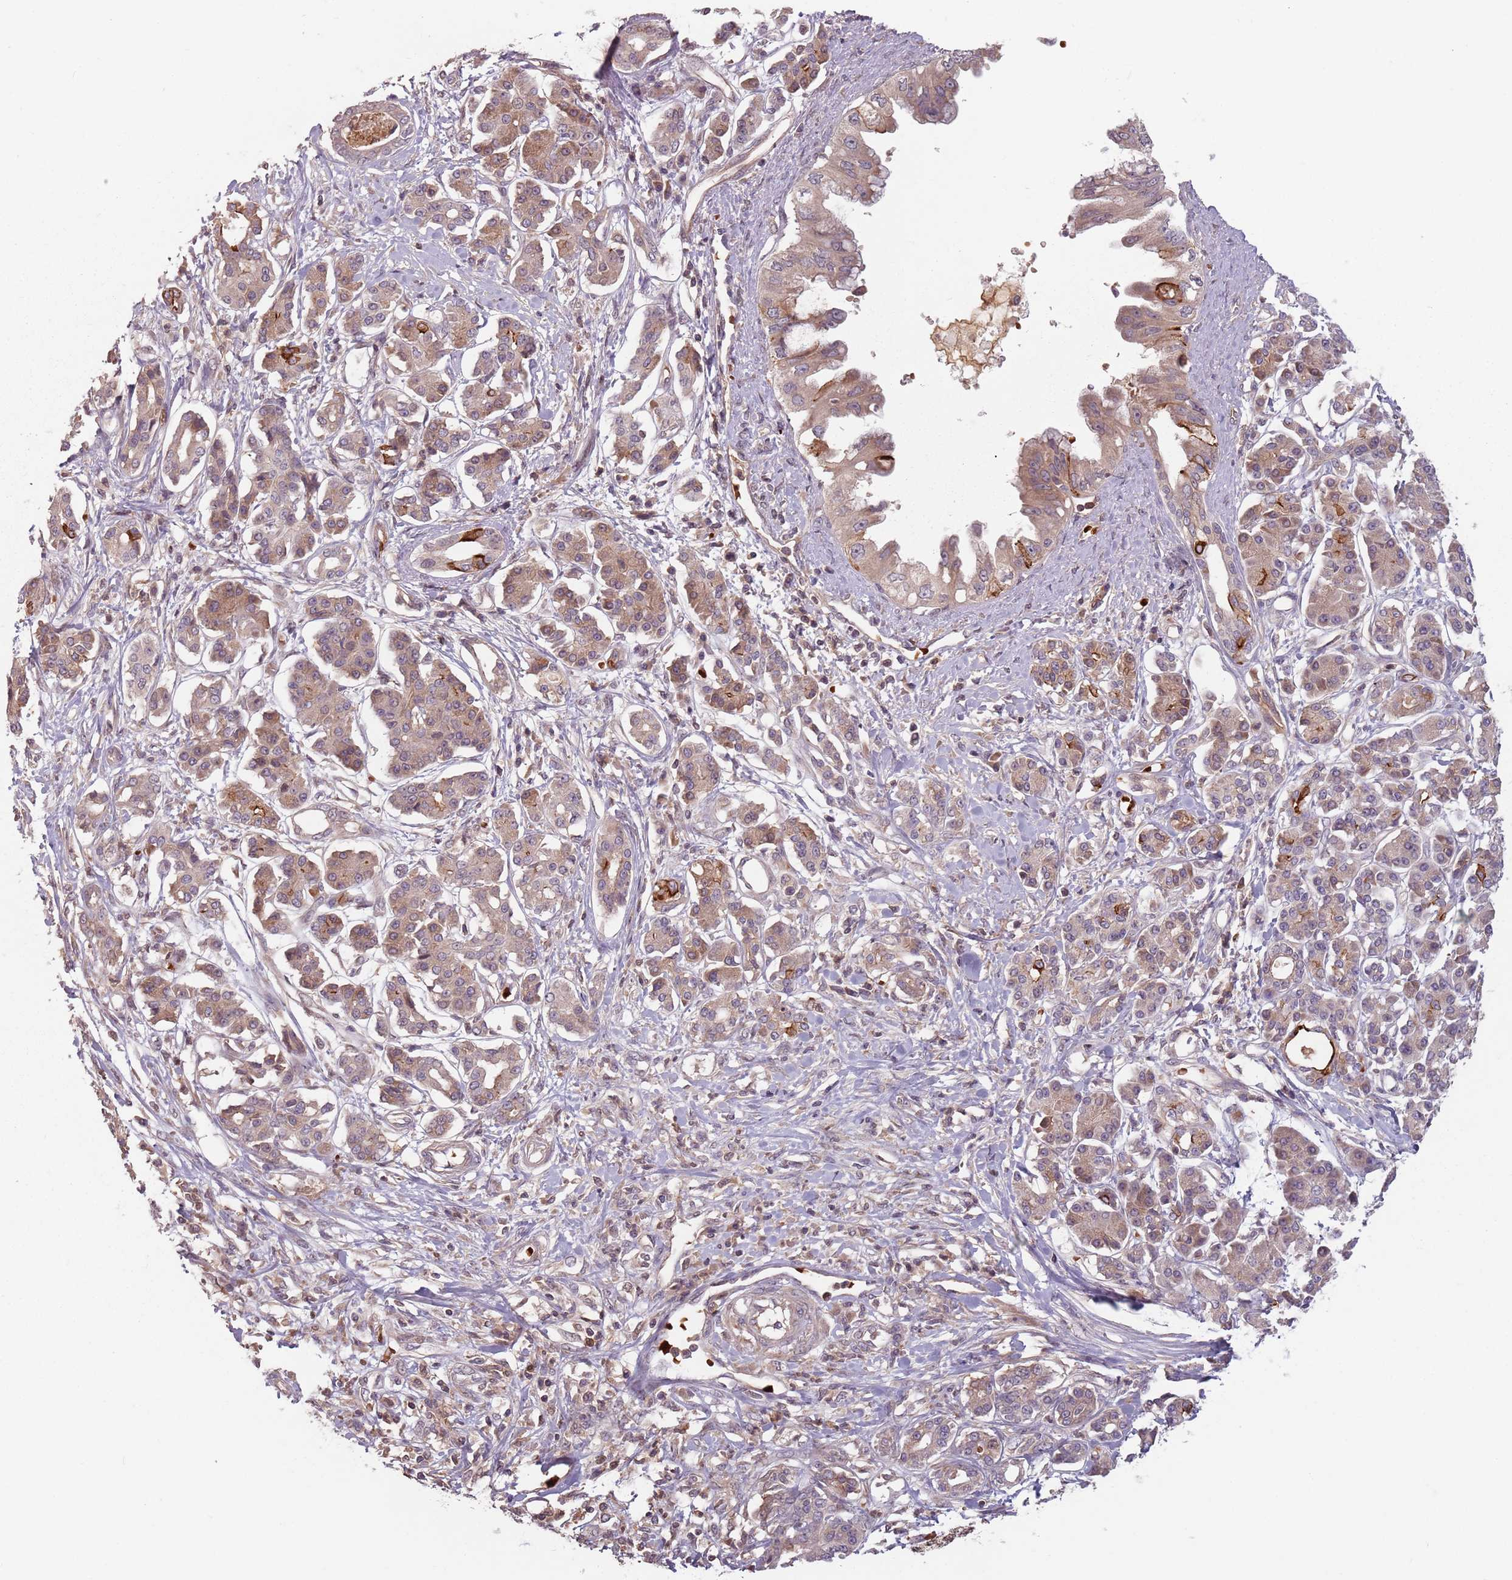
{"staining": {"intensity": "moderate", "quantity": "25%-75%", "location": "cytoplasmic/membranous"}, "tissue": "pancreatic cancer", "cell_type": "Tumor cells", "image_type": "cancer", "snomed": [{"axis": "morphology", "description": "Adenocarcinoma, NOS"}, {"axis": "topography", "description": "Pancreas"}], "caption": "Human adenocarcinoma (pancreatic) stained with a protein marker shows moderate staining in tumor cells.", "gene": "GPR180", "patient": {"sex": "female", "age": 56}}